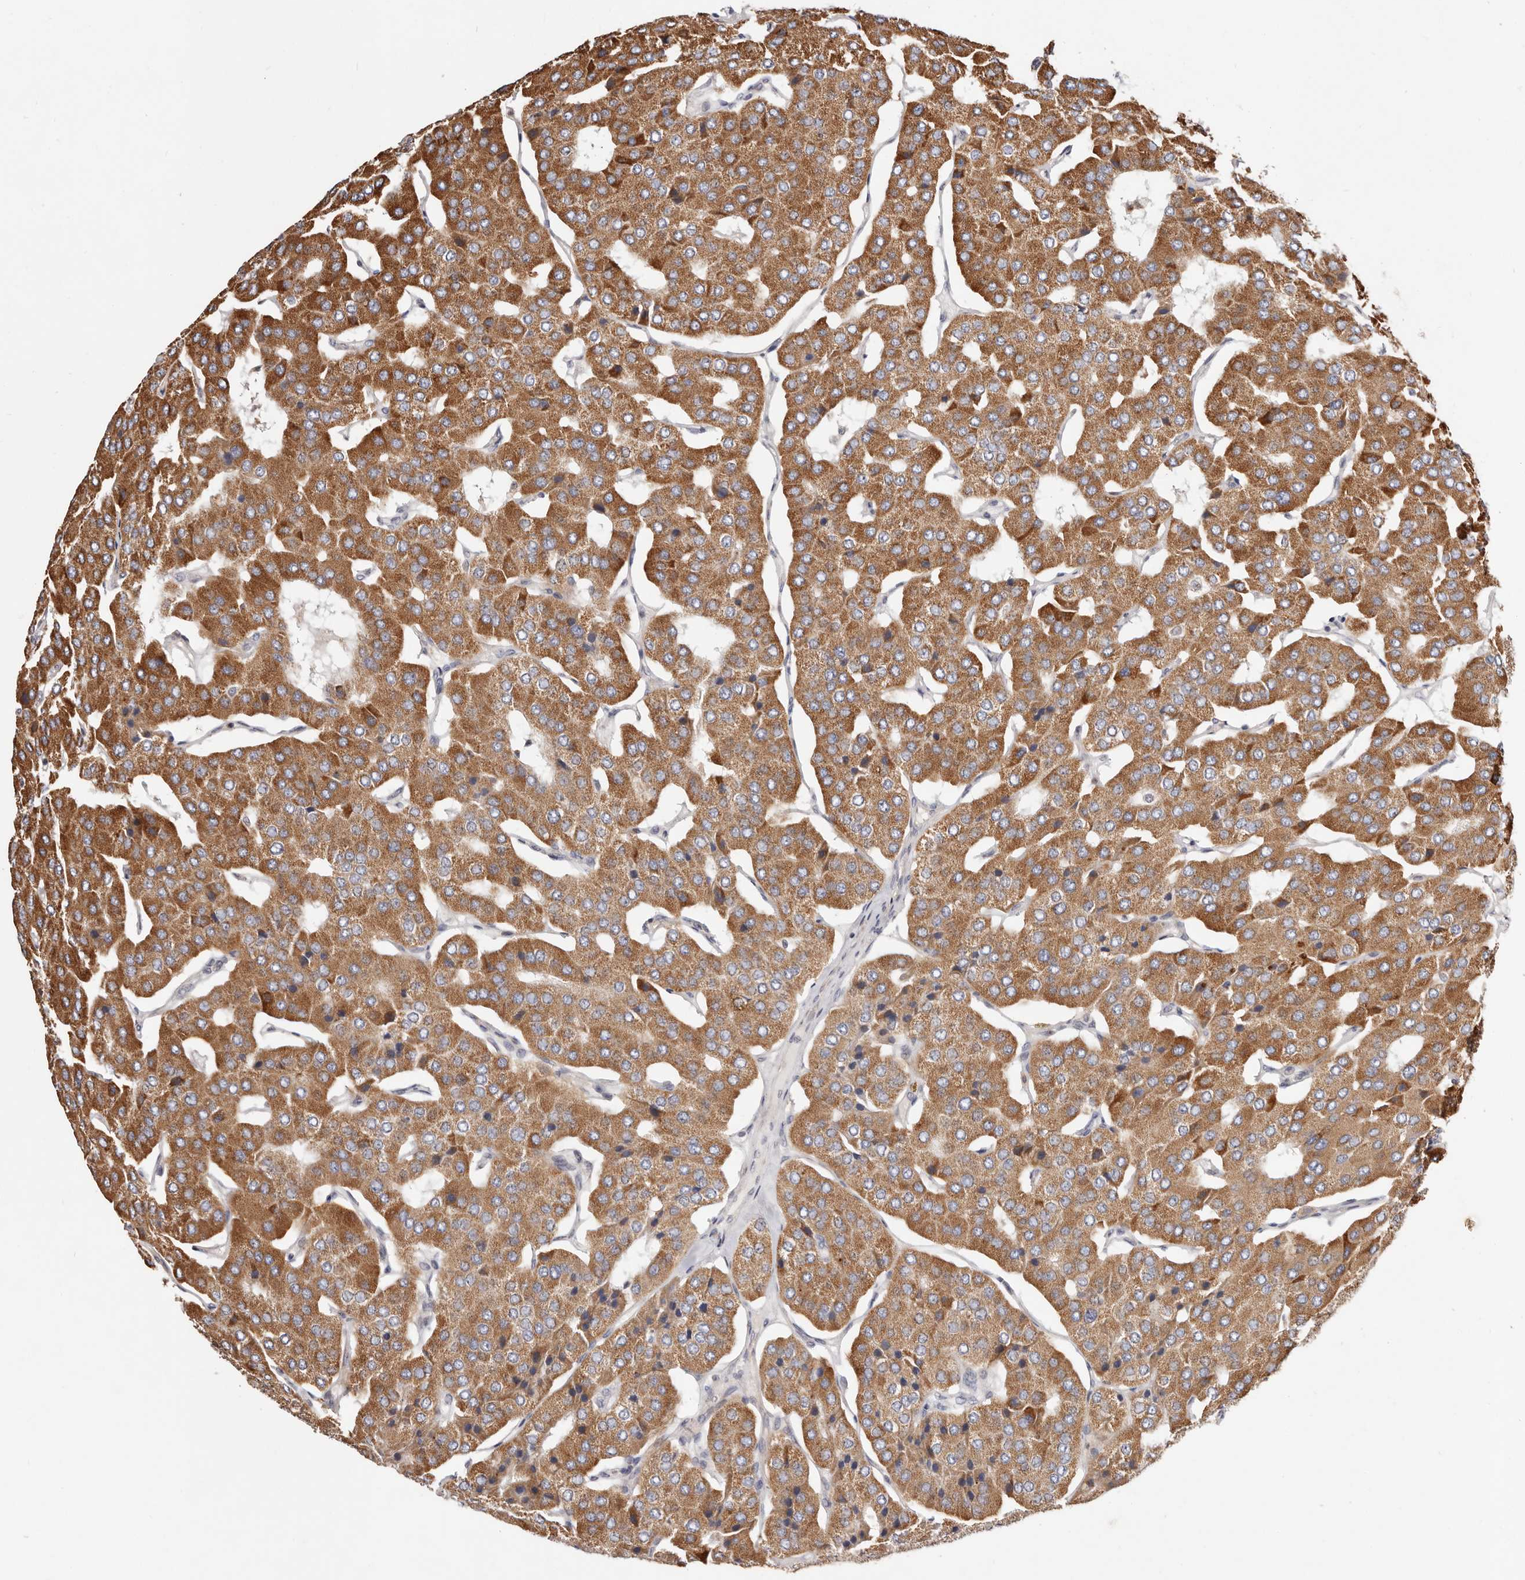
{"staining": {"intensity": "moderate", "quantity": ">75%", "location": "cytoplasmic/membranous"}, "tissue": "parathyroid gland", "cell_type": "Glandular cells", "image_type": "normal", "snomed": [{"axis": "morphology", "description": "Normal tissue, NOS"}, {"axis": "morphology", "description": "Adenoma, NOS"}, {"axis": "topography", "description": "Parathyroid gland"}], "caption": "DAB (3,3'-diaminobenzidine) immunohistochemical staining of normal parathyroid gland displays moderate cytoplasmic/membranous protein staining in approximately >75% of glandular cells. Using DAB (brown) and hematoxylin (blue) stains, captured at high magnification using brightfield microscopy.", "gene": "USP33", "patient": {"sex": "female", "age": 86}}